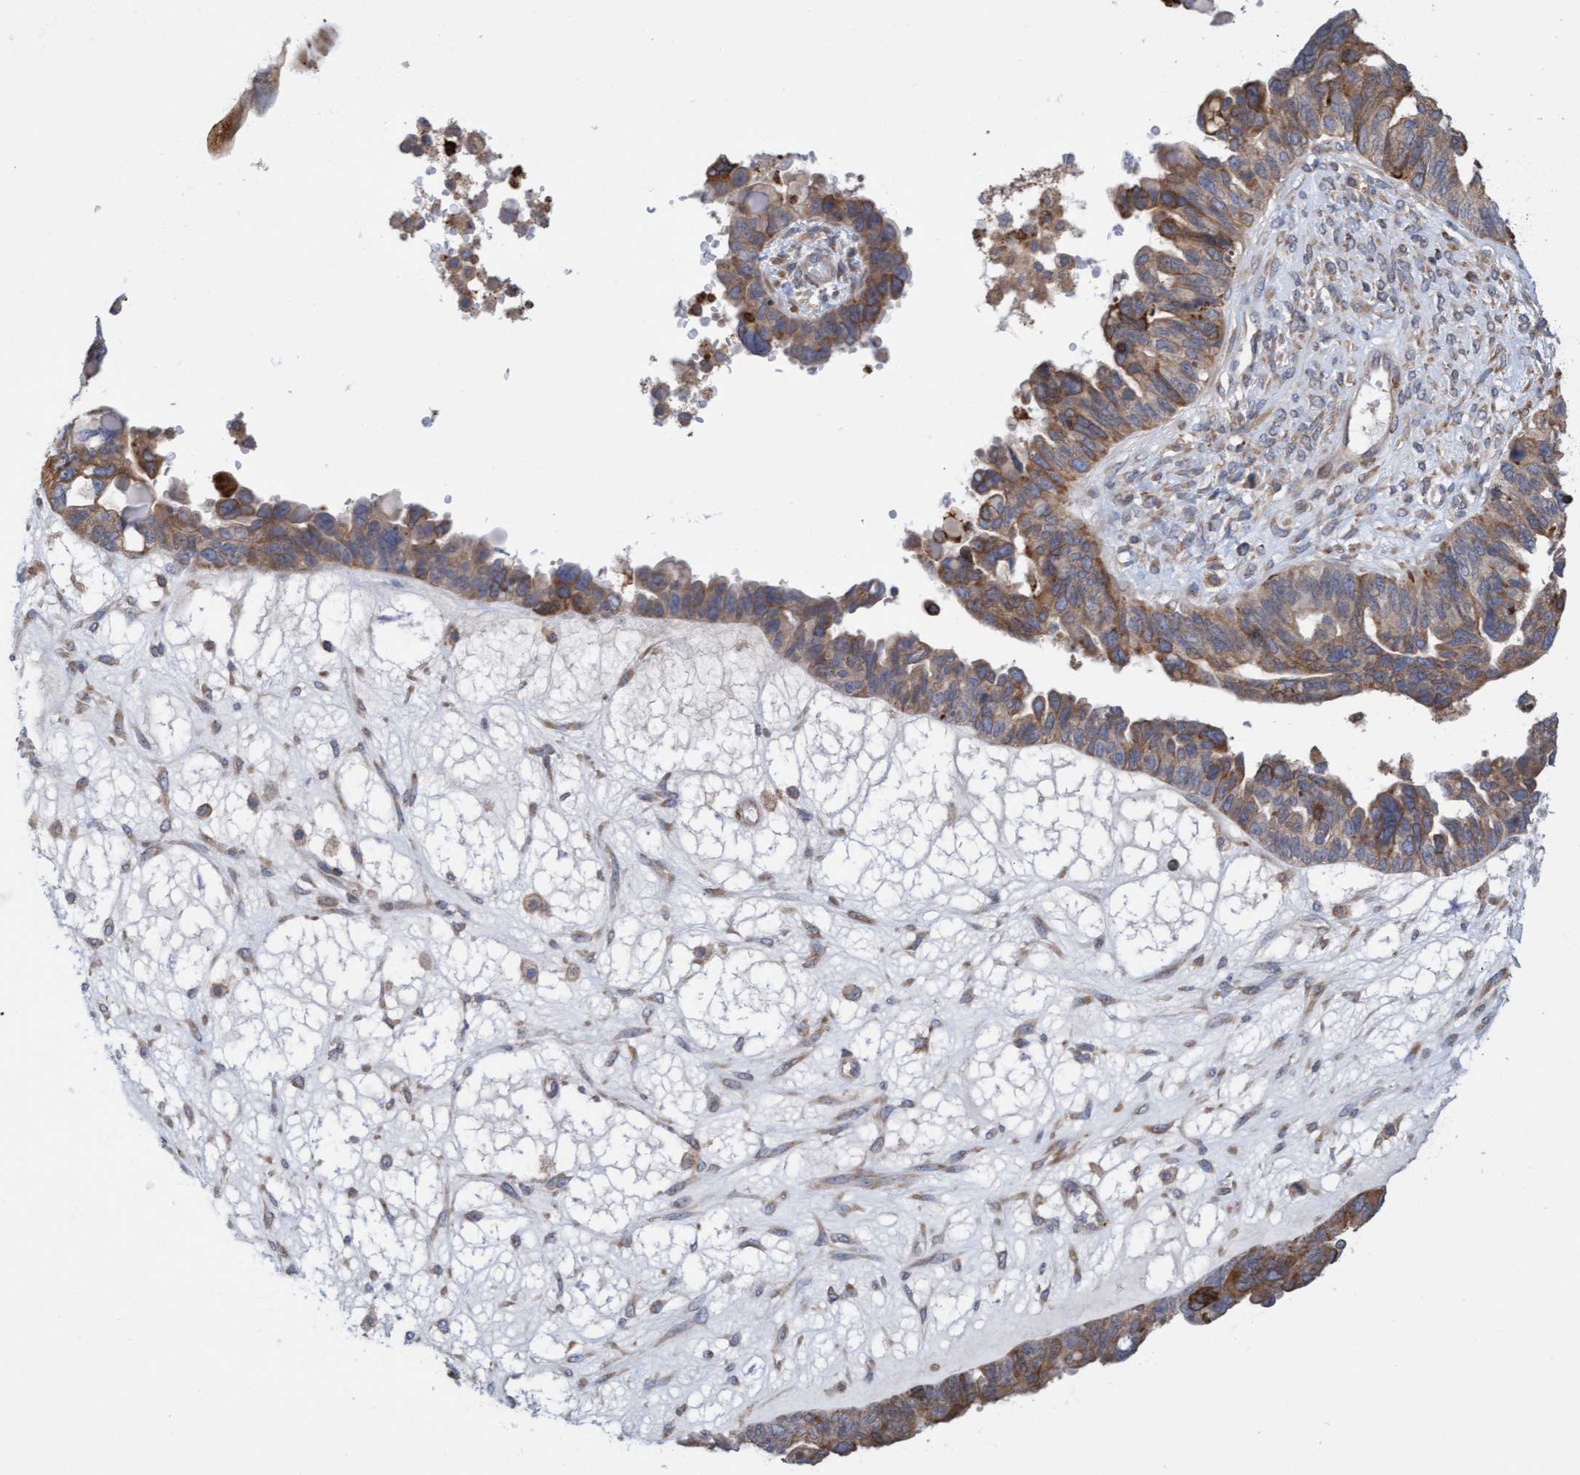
{"staining": {"intensity": "moderate", "quantity": "25%-75%", "location": "cytoplasmic/membranous"}, "tissue": "ovarian cancer", "cell_type": "Tumor cells", "image_type": "cancer", "snomed": [{"axis": "morphology", "description": "Cystadenocarcinoma, serous, NOS"}, {"axis": "topography", "description": "Ovary"}], "caption": "IHC image of ovarian cancer stained for a protein (brown), which reveals medium levels of moderate cytoplasmic/membranous staining in approximately 25%-75% of tumor cells.", "gene": "MMP8", "patient": {"sex": "female", "age": 79}}